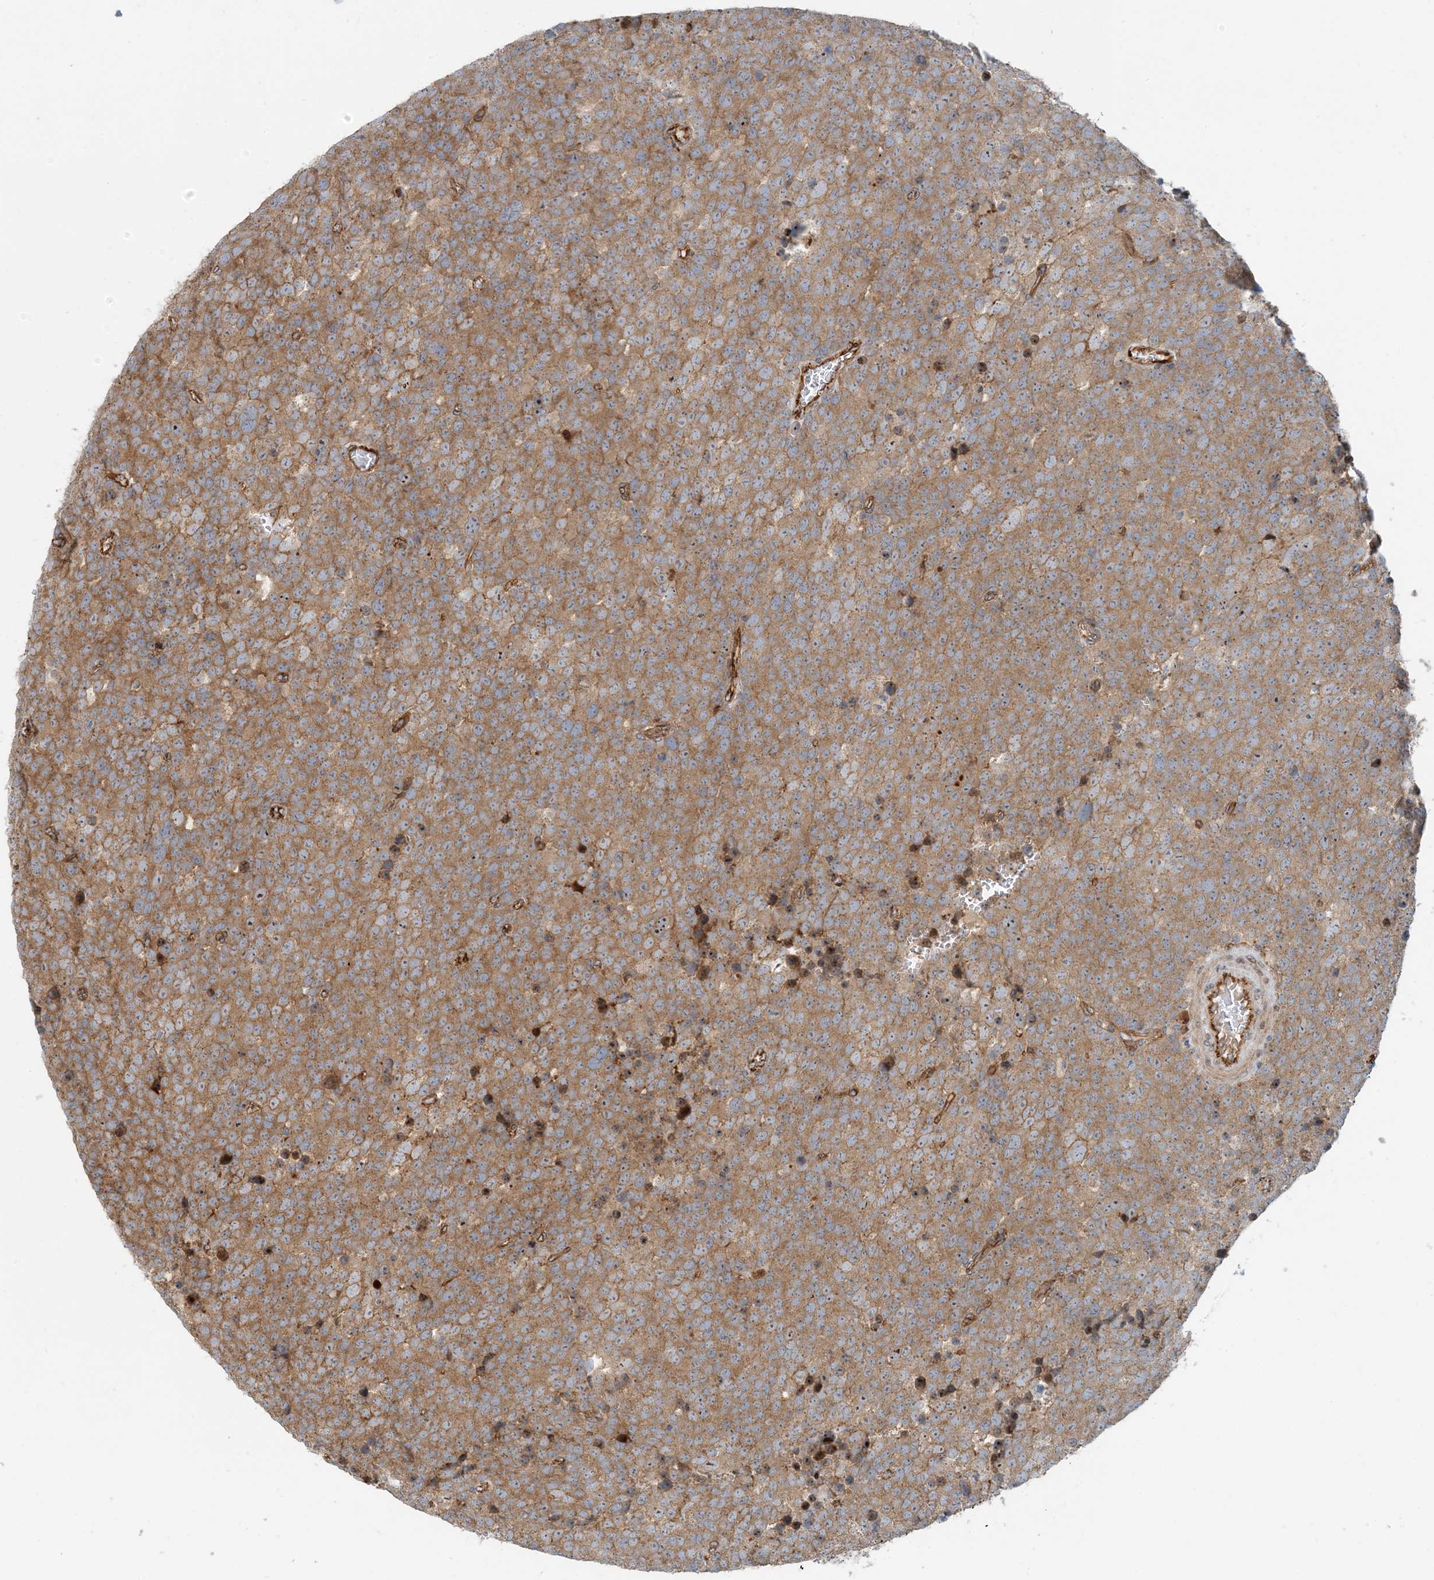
{"staining": {"intensity": "moderate", "quantity": ">75%", "location": "cytoplasmic/membranous"}, "tissue": "testis cancer", "cell_type": "Tumor cells", "image_type": "cancer", "snomed": [{"axis": "morphology", "description": "Seminoma, NOS"}, {"axis": "topography", "description": "Testis"}], "caption": "An IHC micrograph of tumor tissue is shown. Protein staining in brown shows moderate cytoplasmic/membranous positivity in testis cancer (seminoma) within tumor cells.", "gene": "MYL5", "patient": {"sex": "male", "age": 71}}